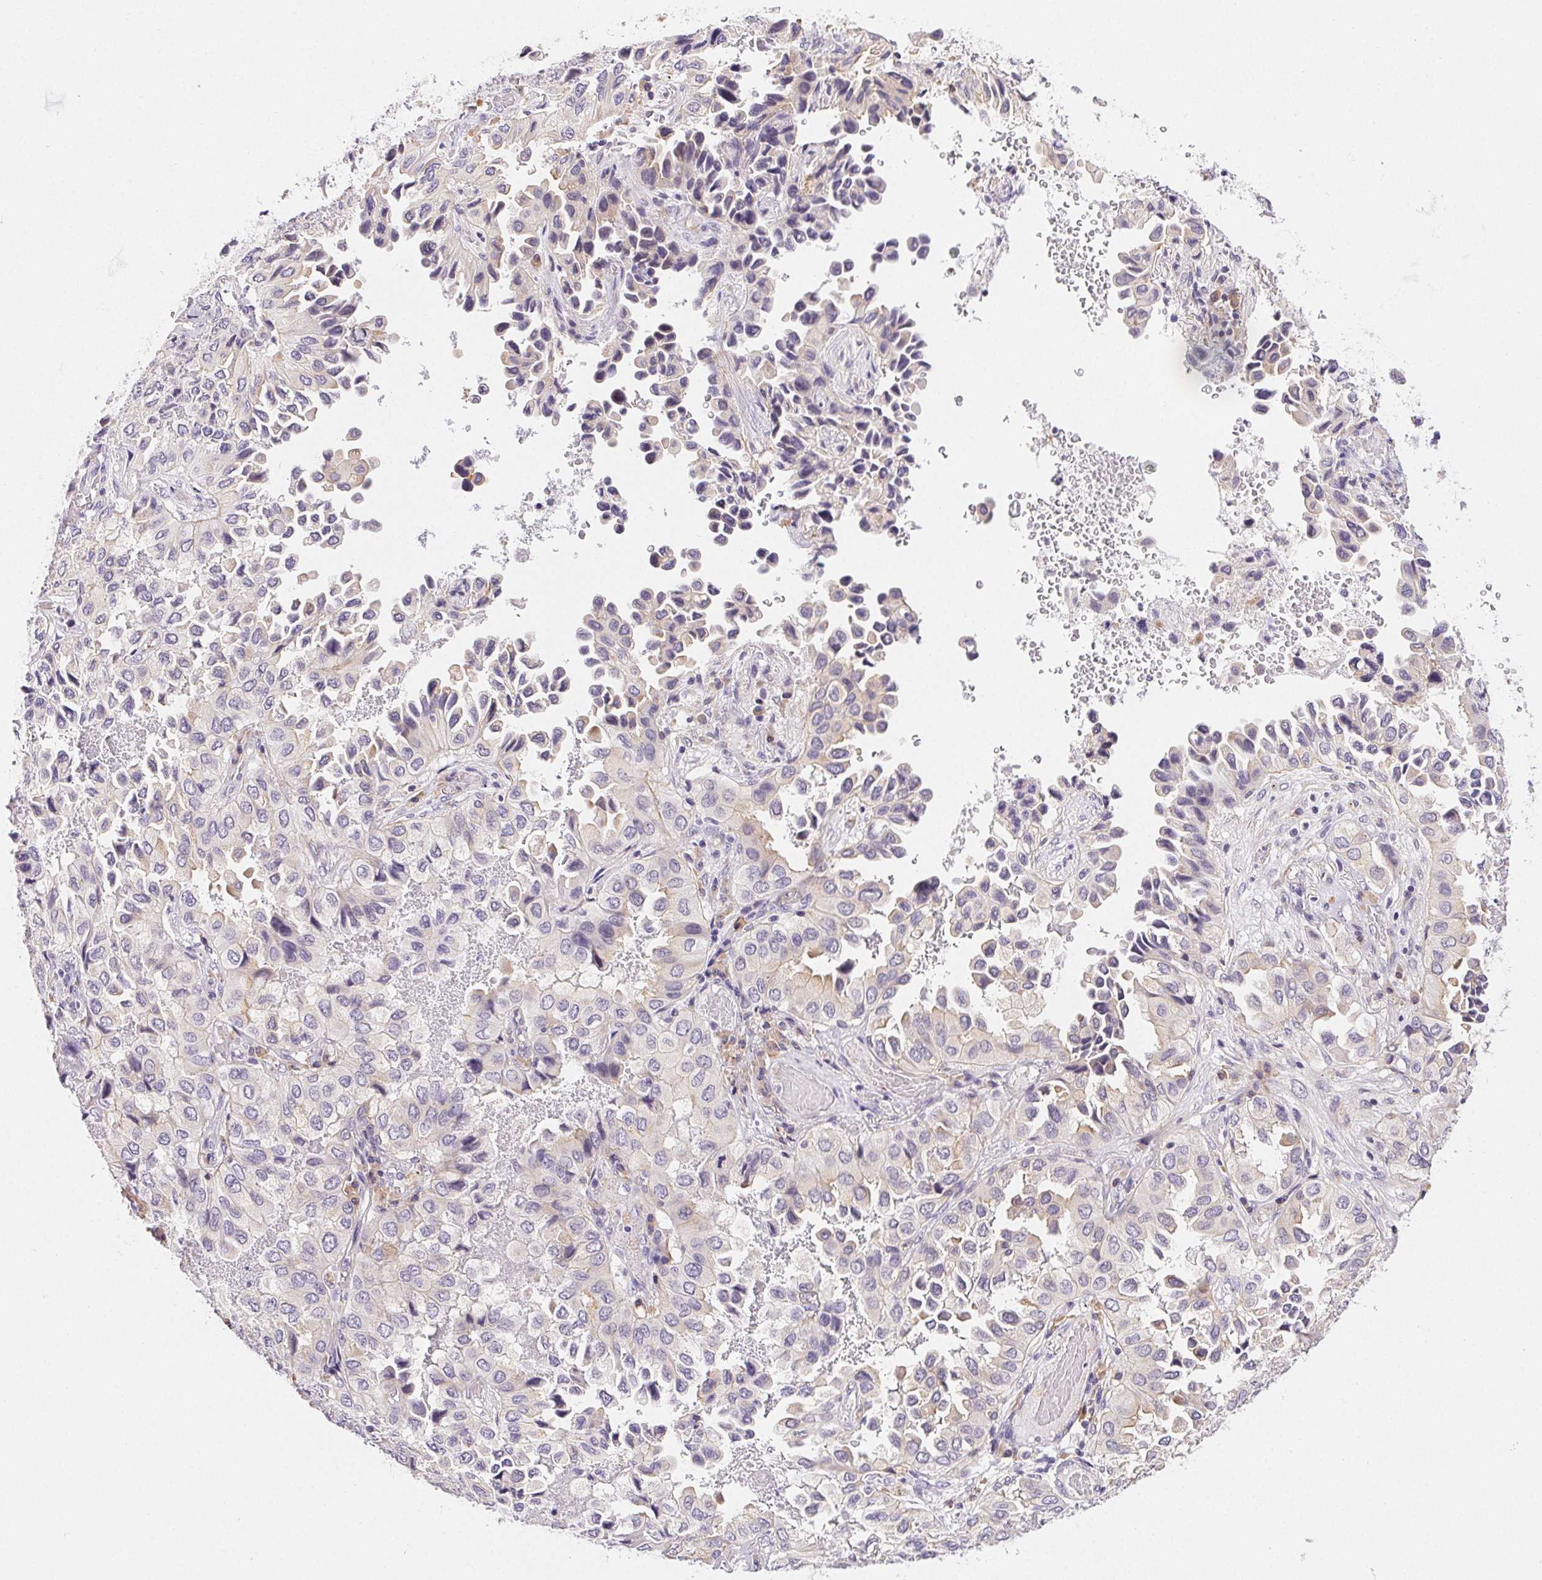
{"staining": {"intensity": "weak", "quantity": "<25%", "location": "cytoplasmic/membranous"}, "tissue": "lung cancer", "cell_type": "Tumor cells", "image_type": "cancer", "snomed": [{"axis": "morphology", "description": "Aneuploidy"}, {"axis": "morphology", "description": "Adenocarcinoma, NOS"}, {"axis": "morphology", "description": "Adenocarcinoma, metastatic, NOS"}, {"axis": "topography", "description": "Lymph node"}, {"axis": "topography", "description": "Lung"}], "caption": "Immunohistochemical staining of adenocarcinoma (lung) shows no significant positivity in tumor cells.", "gene": "CSN1S1", "patient": {"sex": "female", "age": 48}}